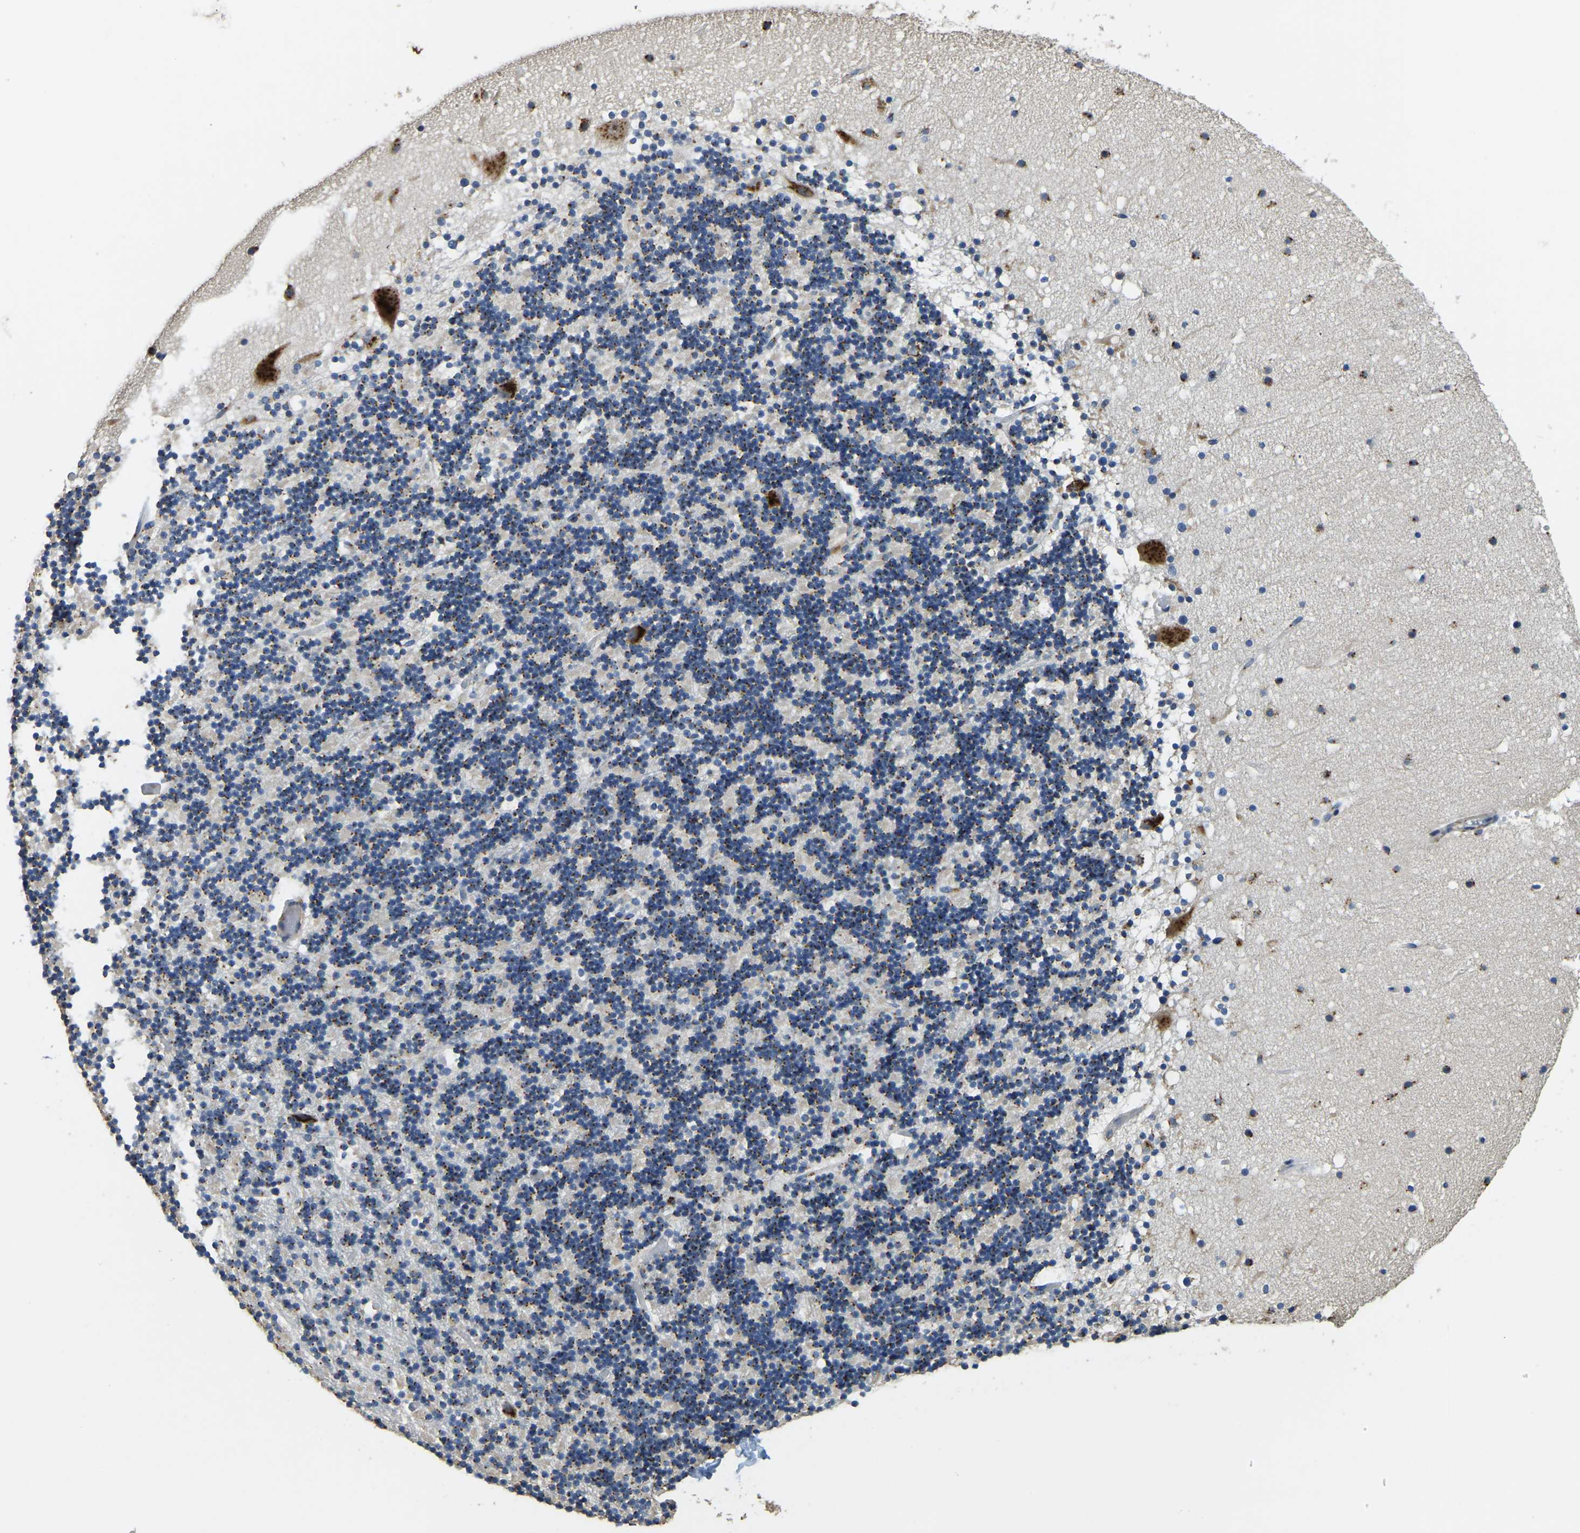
{"staining": {"intensity": "moderate", "quantity": "25%-75%", "location": "cytoplasmic/membranous"}, "tissue": "cerebellum", "cell_type": "Cells in granular layer", "image_type": "normal", "snomed": [{"axis": "morphology", "description": "Normal tissue, NOS"}, {"axis": "topography", "description": "Cerebellum"}], "caption": "Immunohistochemical staining of normal cerebellum demonstrates moderate cytoplasmic/membranous protein positivity in about 25%-75% of cells in granular layer.", "gene": "FAM174A", "patient": {"sex": "male", "age": 57}}